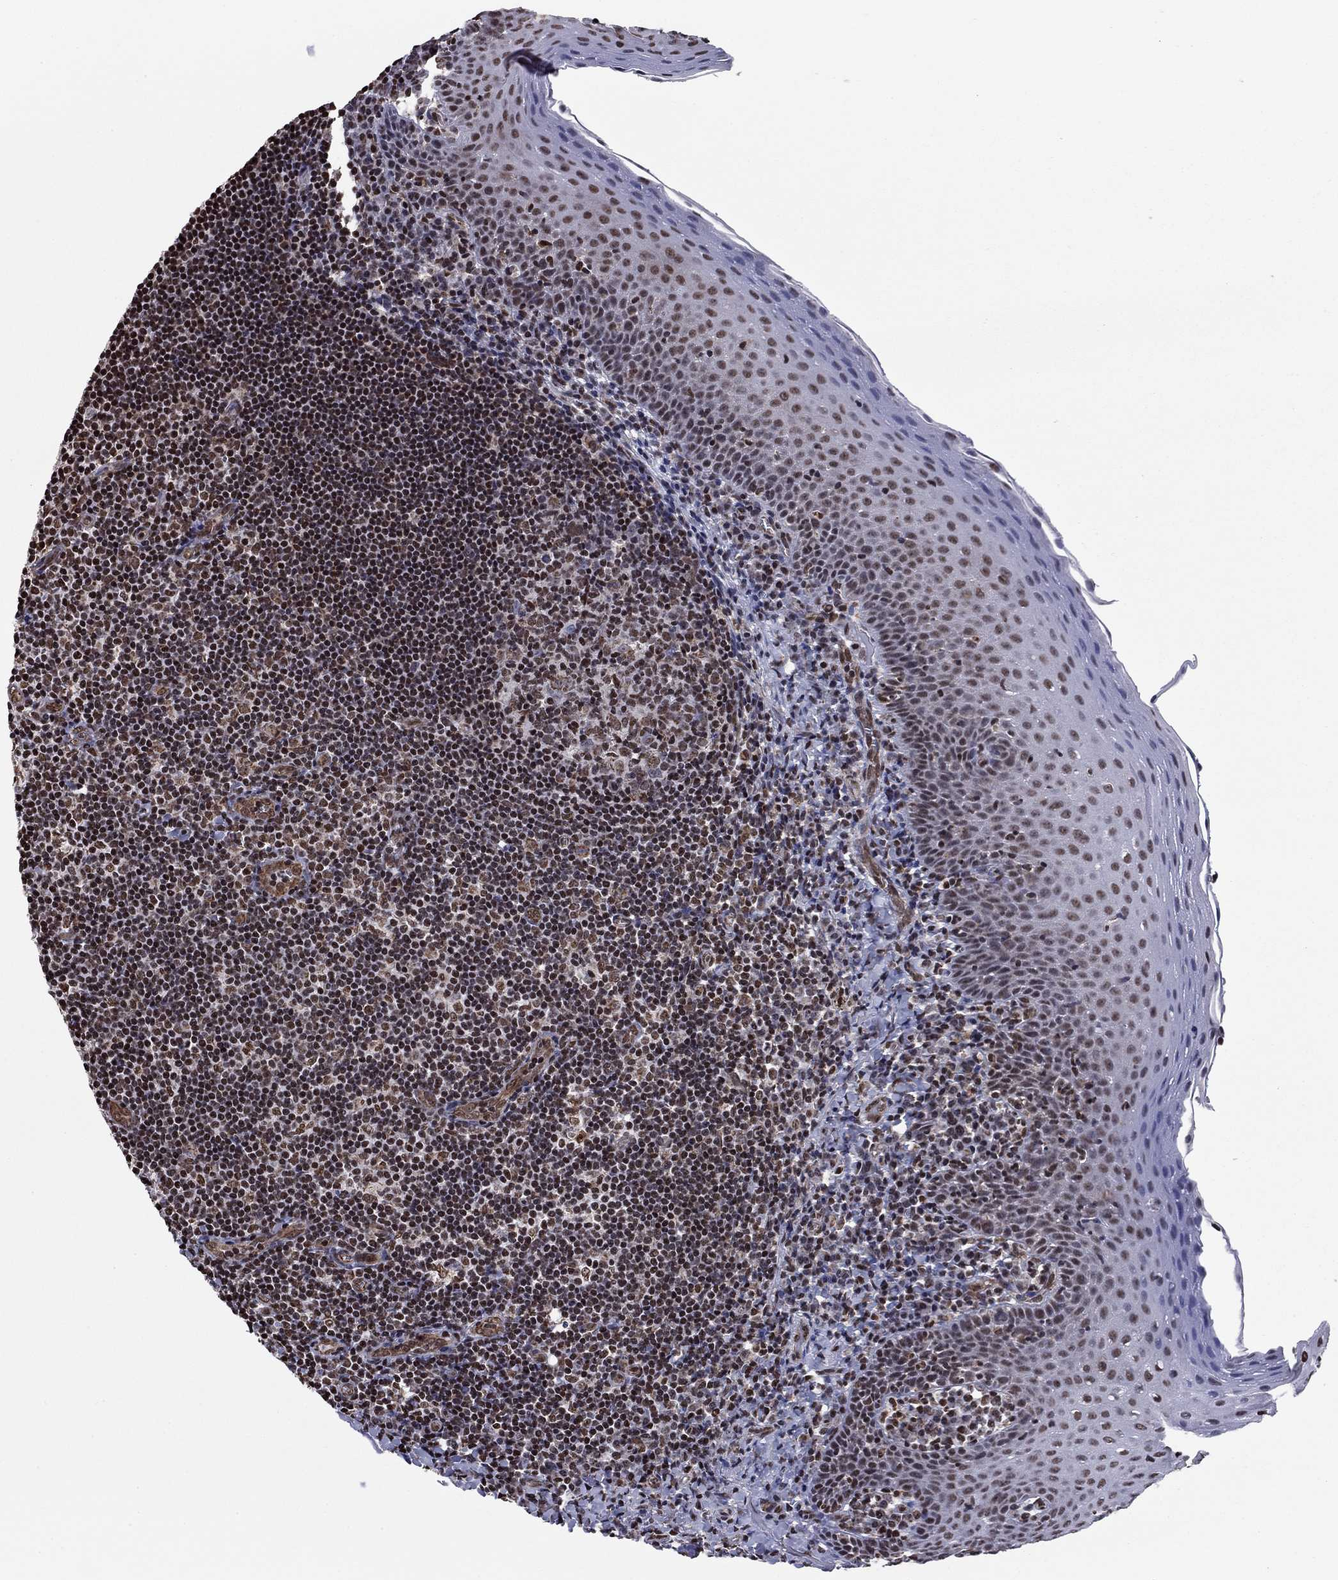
{"staining": {"intensity": "moderate", "quantity": "25%-75%", "location": "nuclear"}, "tissue": "tonsil", "cell_type": "Germinal center cells", "image_type": "normal", "snomed": [{"axis": "morphology", "description": "Normal tissue, NOS"}, {"axis": "morphology", "description": "Inflammation, NOS"}, {"axis": "topography", "description": "Tonsil"}], "caption": "Protein analysis of unremarkable tonsil displays moderate nuclear staining in approximately 25%-75% of germinal center cells.", "gene": "N4BP2", "patient": {"sex": "female", "age": 31}}